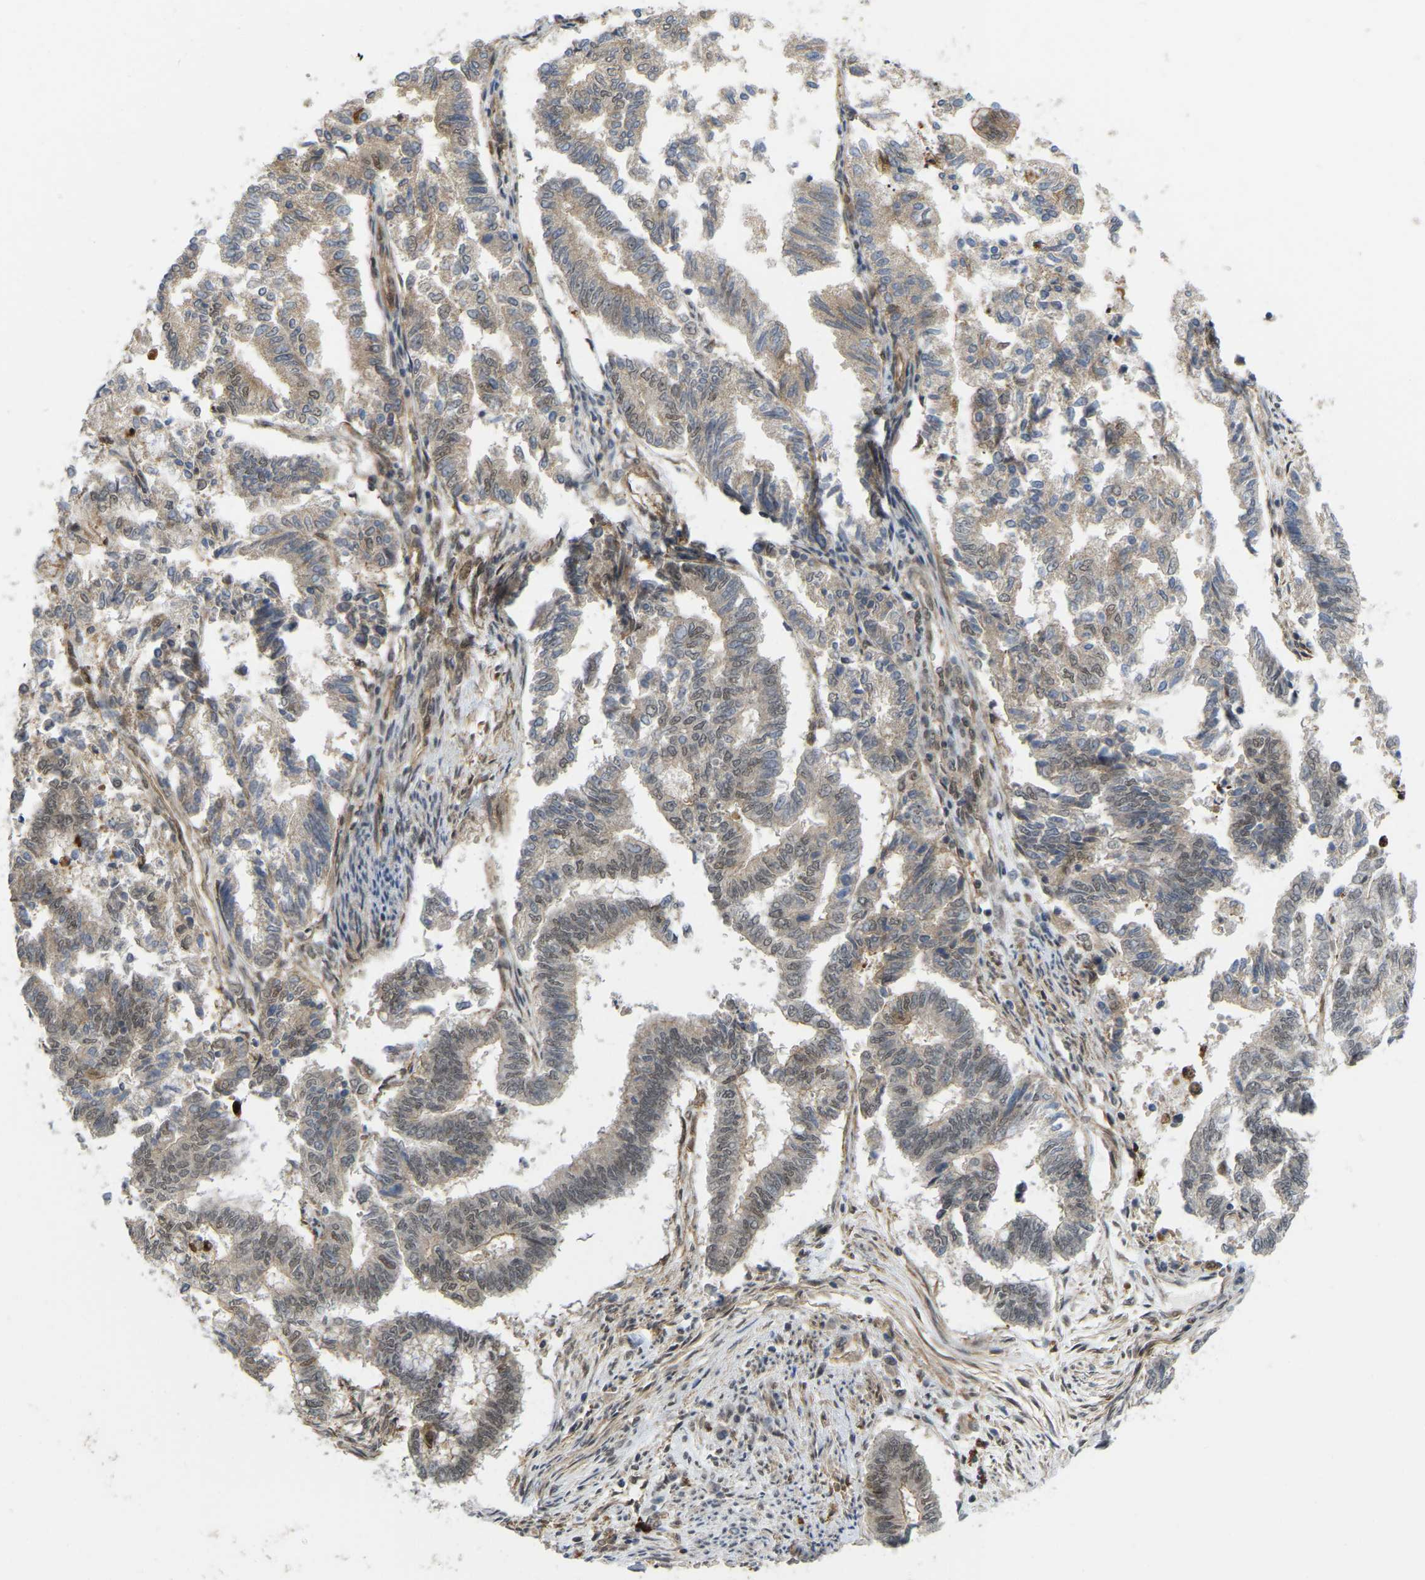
{"staining": {"intensity": "weak", "quantity": "25%-75%", "location": "cytoplasmic/membranous,nuclear"}, "tissue": "endometrial cancer", "cell_type": "Tumor cells", "image_type": "cancer", "snomed": [{"axis": "morphology", "description": "Necrosis, NOS"}, {"axis": "morphology", "description": "Adenocarcinoma, NOS"}, {"axis": "topography", "description": "Endometrium"}], "caption": "This histopathology image demonstrates immunohistochemistry (IHC) staining of adenocarcinoma (endometrial), with low weak cytoplasmic/membranous and nuclear positivity in about 25%-75% of tumor cells.", "gene": "SERPINB5", "patient": {"sex": "female", "age": 79}}